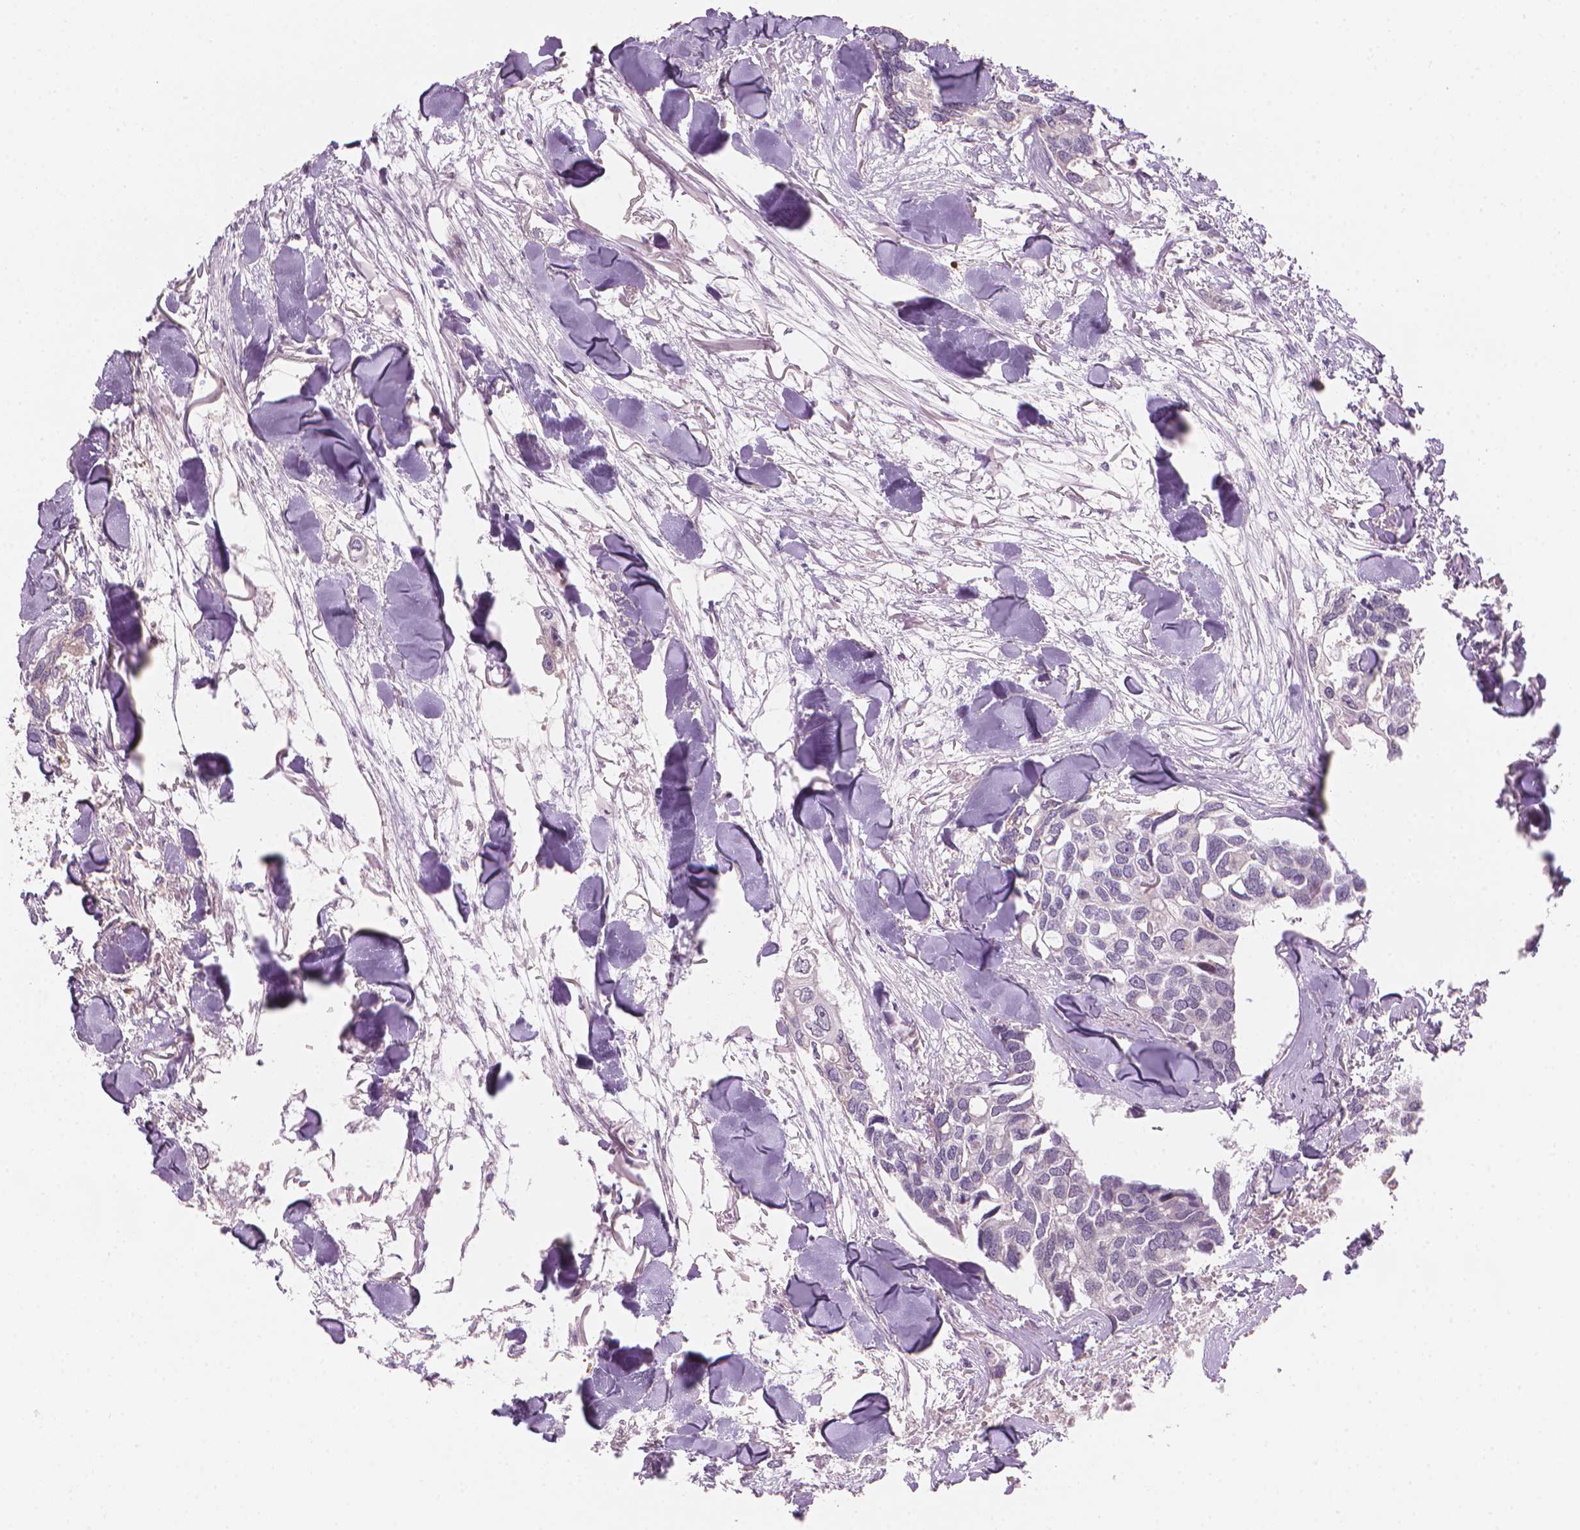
{"staining": {"intensity": "negative", "quantity": "none", "location": "none"}, "tissue": "breast cancer", "cell_type": "Tumor cells", "image_type": "cancer", "snomed": [{"axis": "morphology", "description": "Duct carcinoma"}, {"axis": "topography", "description": "Breast"}], "caption": "There is no significant positivity in tumor cells of breast infiltrating ductal carcinoma.", "gene": "IFFO1", "patient": {"sex": "female", "age": 83}}